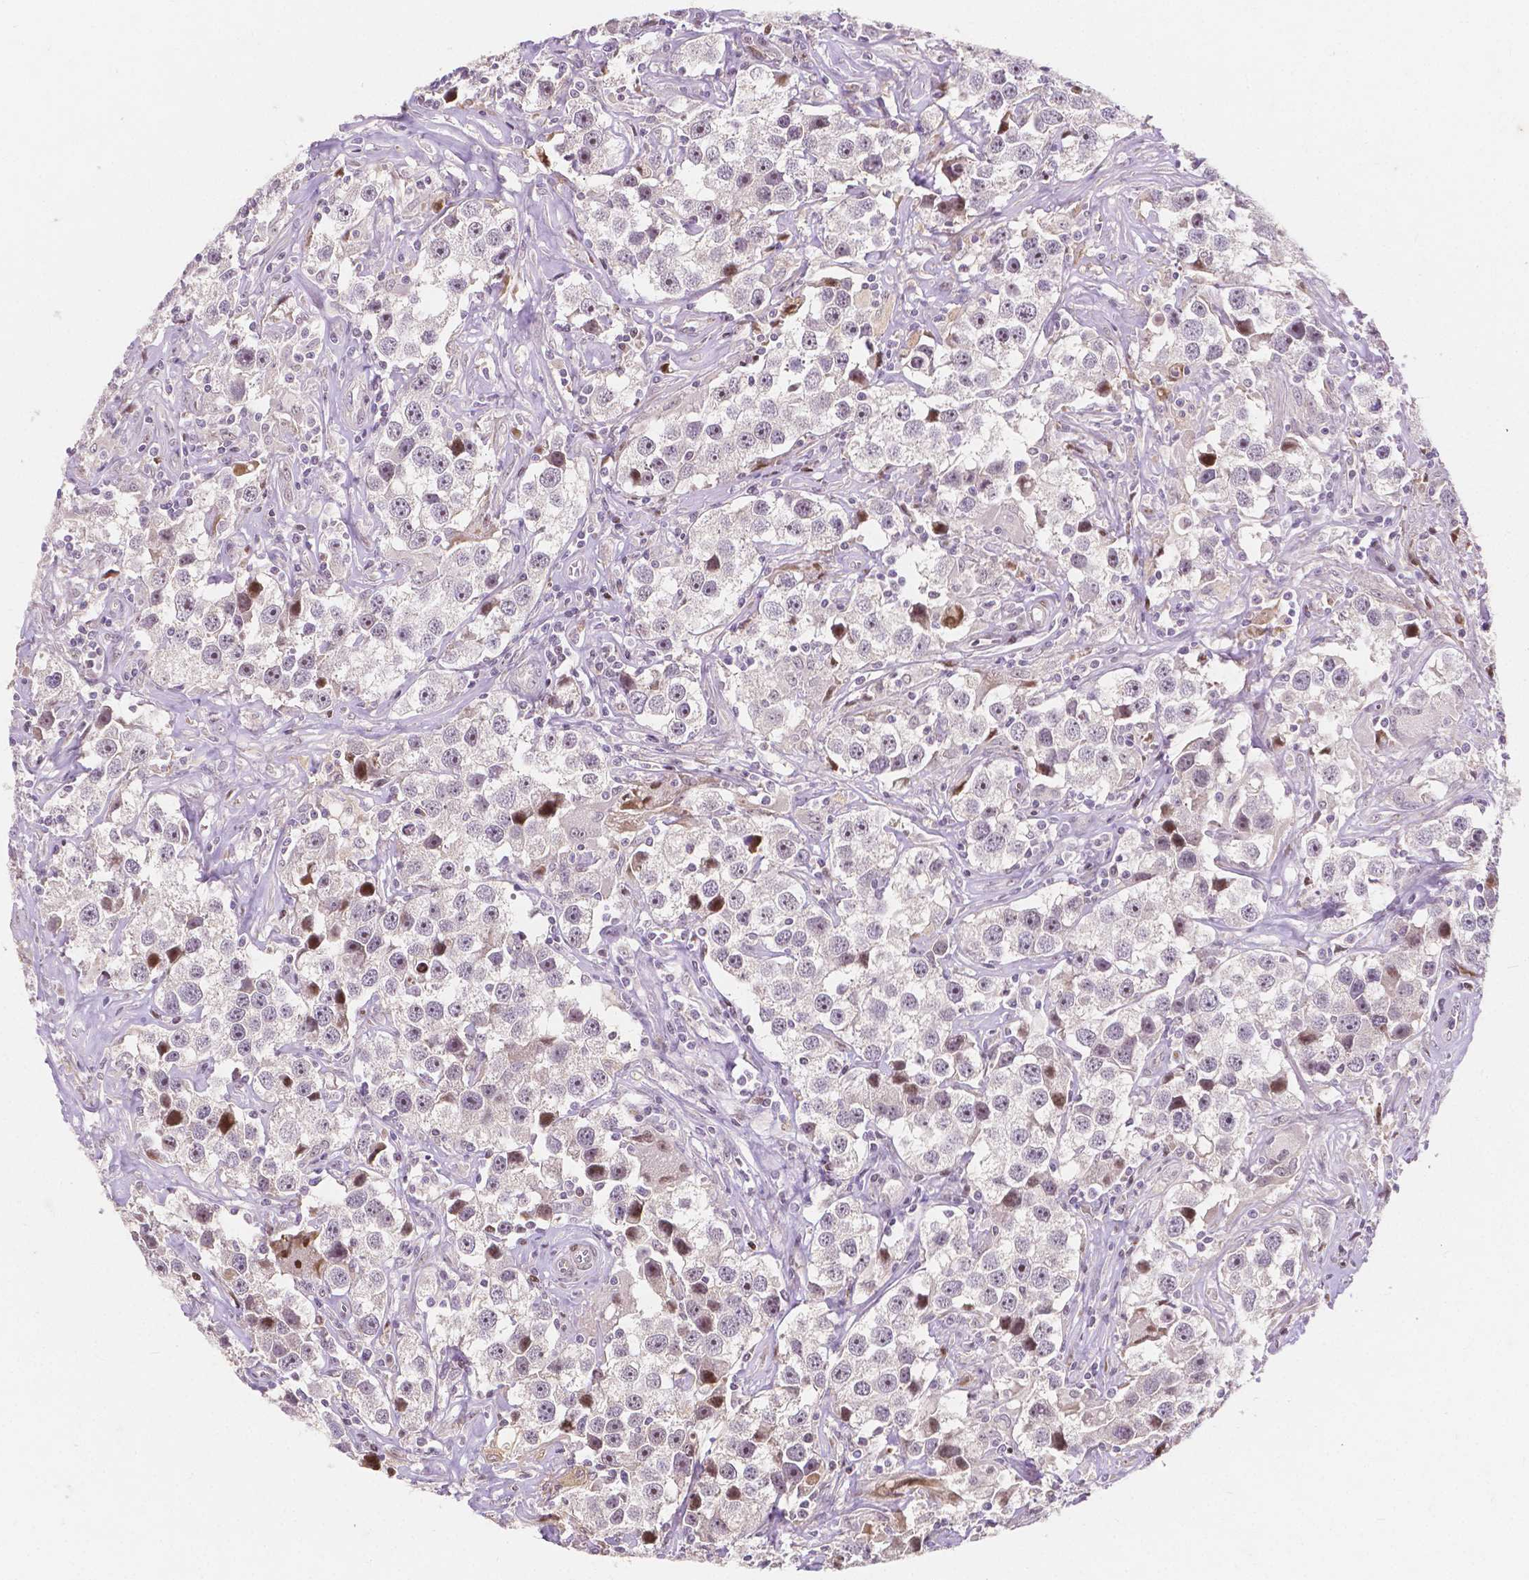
{"staining": {"intensity": "moderate", "quantity": "<25%", "location": "nuclear"}, "tissue": "testis cancer", "cell_type": "Tumor cells", "image_type": "cancer", "snomed": [{"axis": "morphology", "description": "Seminoma, NOS"}, {"axis": "topography", "description": "Testis"}], "caption": "DAB (3,3'-diaminobenzidine) immunohistochemical staining of testis cancer (seminoma) exhibits moderate nuclear protein positivity in approximately <25% of tumor cells.", "gene": "PTPN18", "patient": {"sex": "male", "age": 49}}